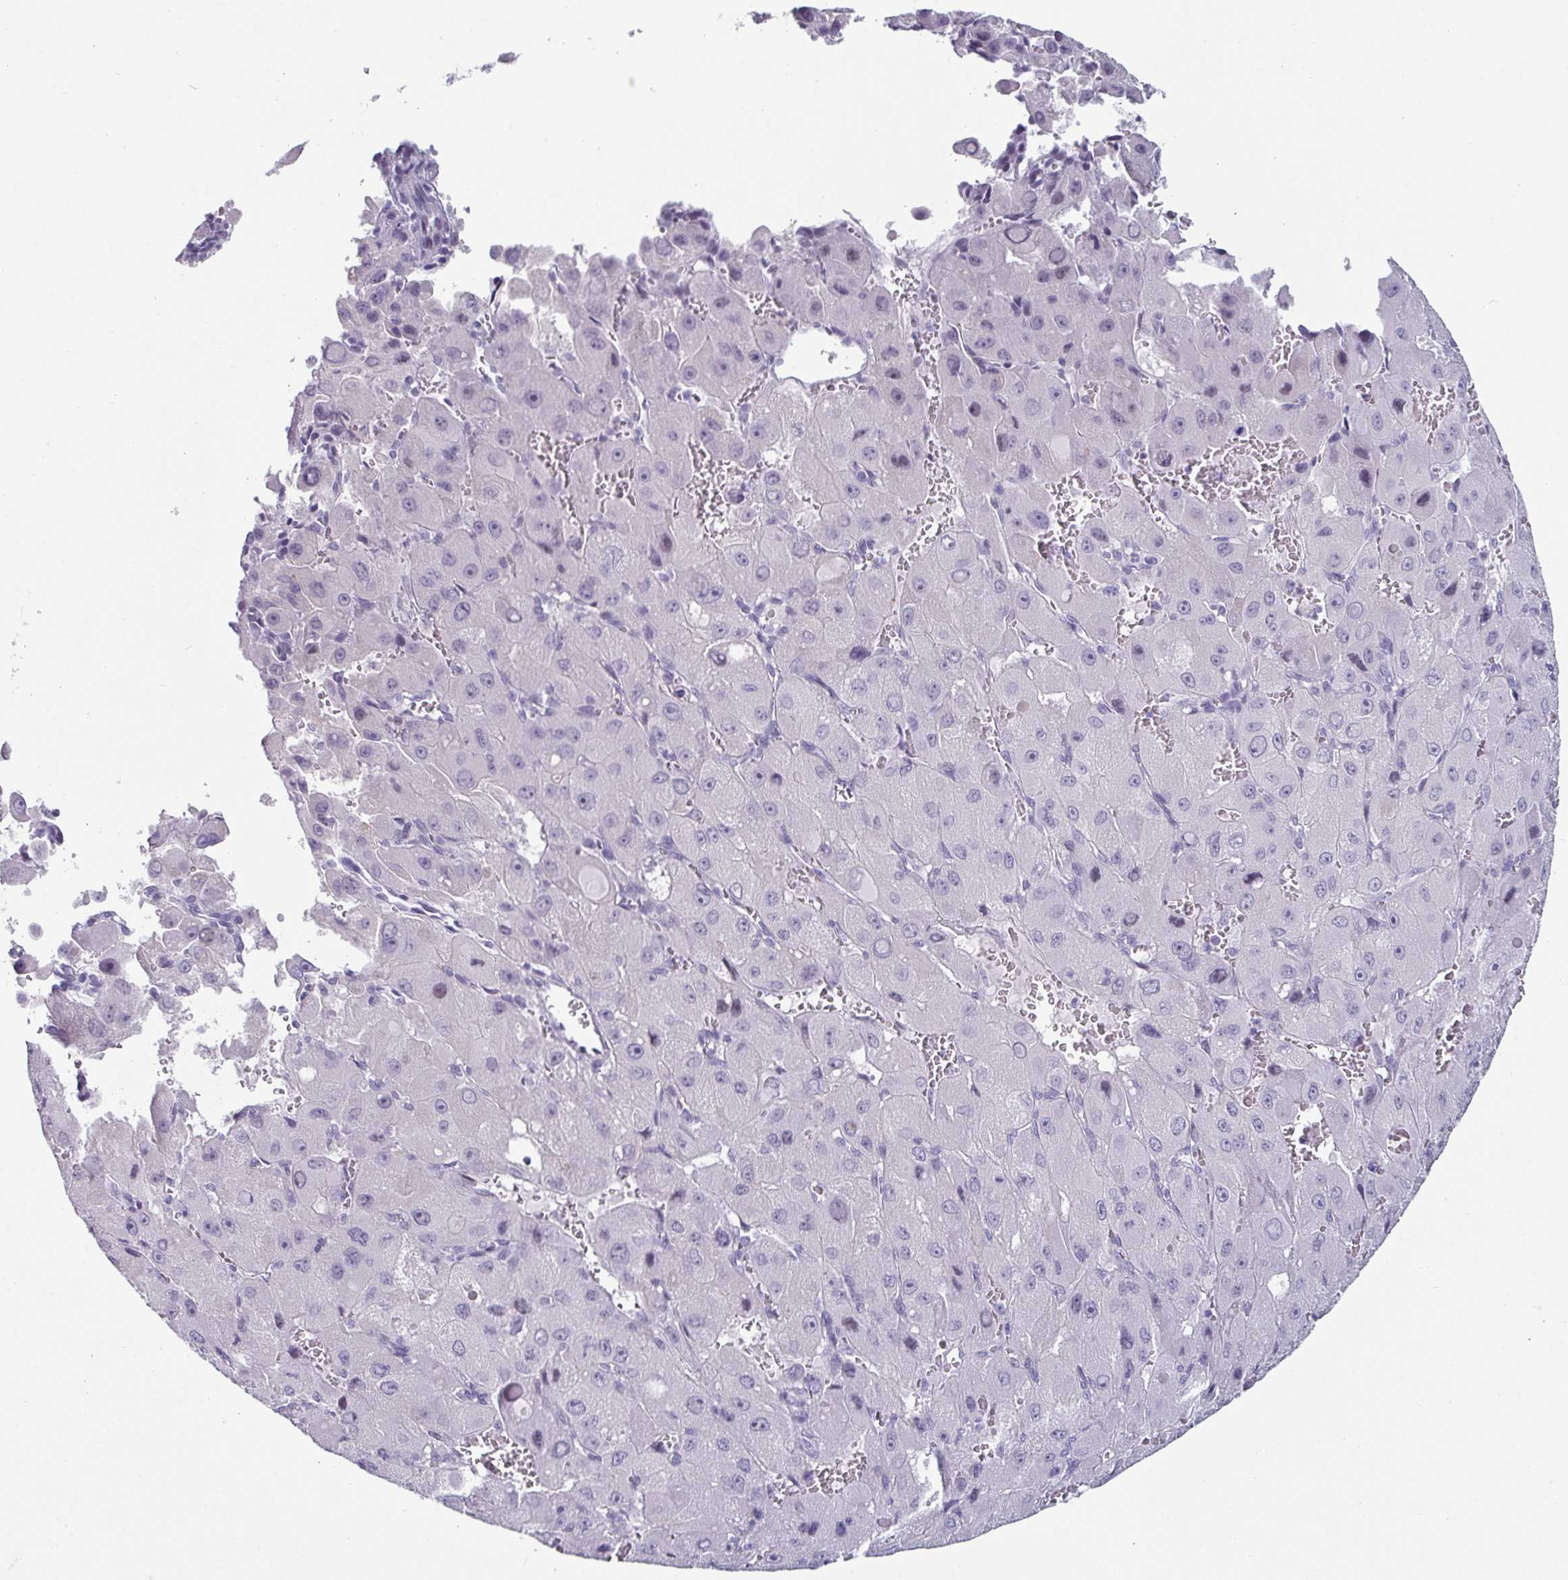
{"staining": {"intensity": "negative", "quantity": "none", "location": "none"}, "tissue": "liver cancer", "cell_type": "Tumor cells", "image_type": "cancer", "snomed": [{"axis": "morphology", "description": "Carcinoma, Hepatocellular, NOS"}, {"axis": "topography", "description": "Liver"}], "caption": "This is a image of IHC staining of liver cancer (hepatocellular carcinoma), which shows no expression in tumor cells. Brightfield microscopy of immunohistochemistry (IHC) stained with DAB (brown) and hematoxylin (blue), captured at high magnification.", "gene": "VSIG10L", "patient": {"sex": "male", "age": 27}}